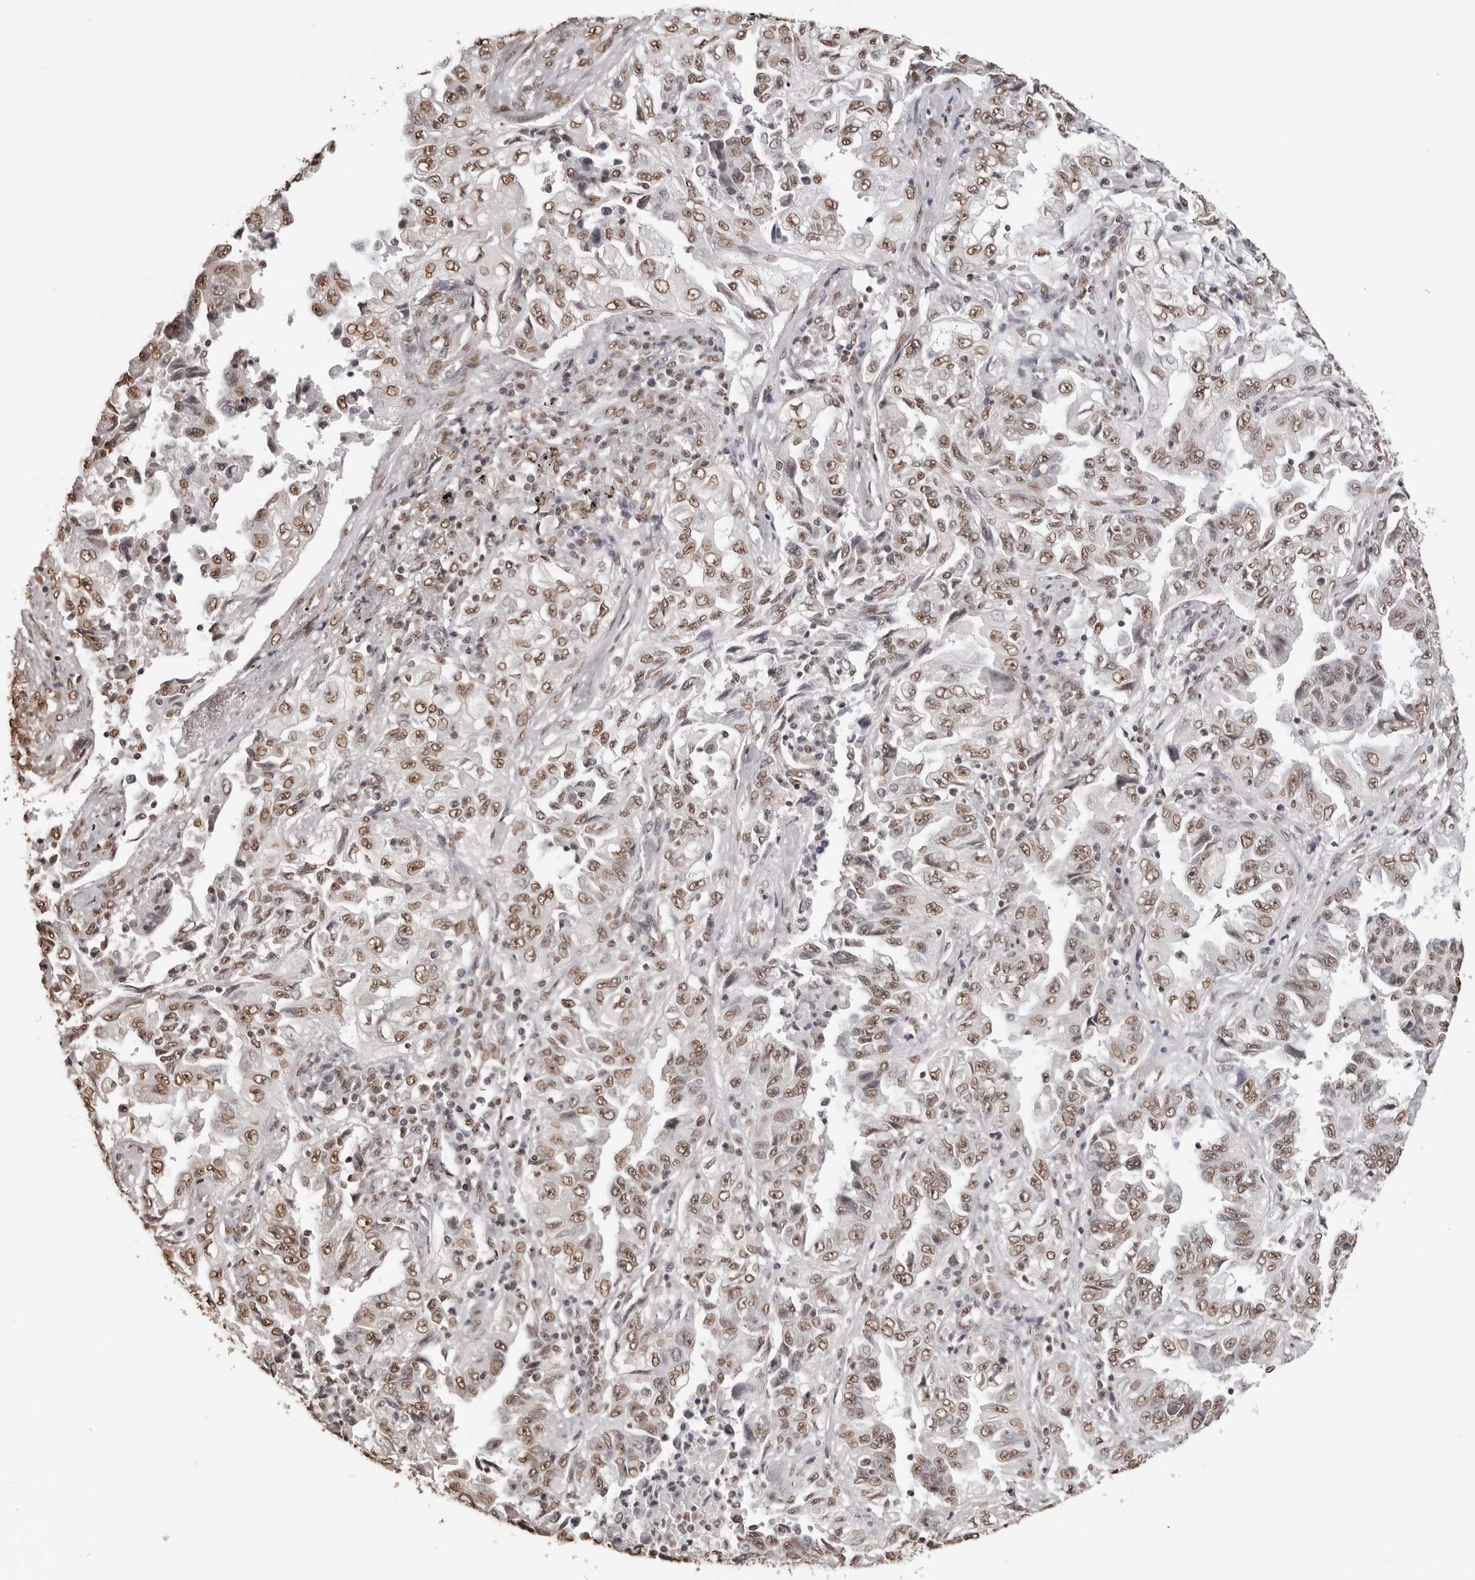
{"staining": {"intensity": "moderate", "quantity": ">75%", "location": "nuclear"}, "tissue": "lung cancer", "cell_type": "Tumor cells", "image_type": "cancer", "snomed": [{"axis": "morphology", "description": "Adenocarcinoma, NOS"}, {"axis": "topography", "description": "Lung"}], "caption": "Immunohistochemistry (IHC) micrograph of lung adenocarcinoma stained for a protein (brown), which exhibits medium levels of moderate nuclear expression in approximately >75% of tumor cells.", "gene": "OLIG3", "patient": {"sex": "female", "age": 51}}